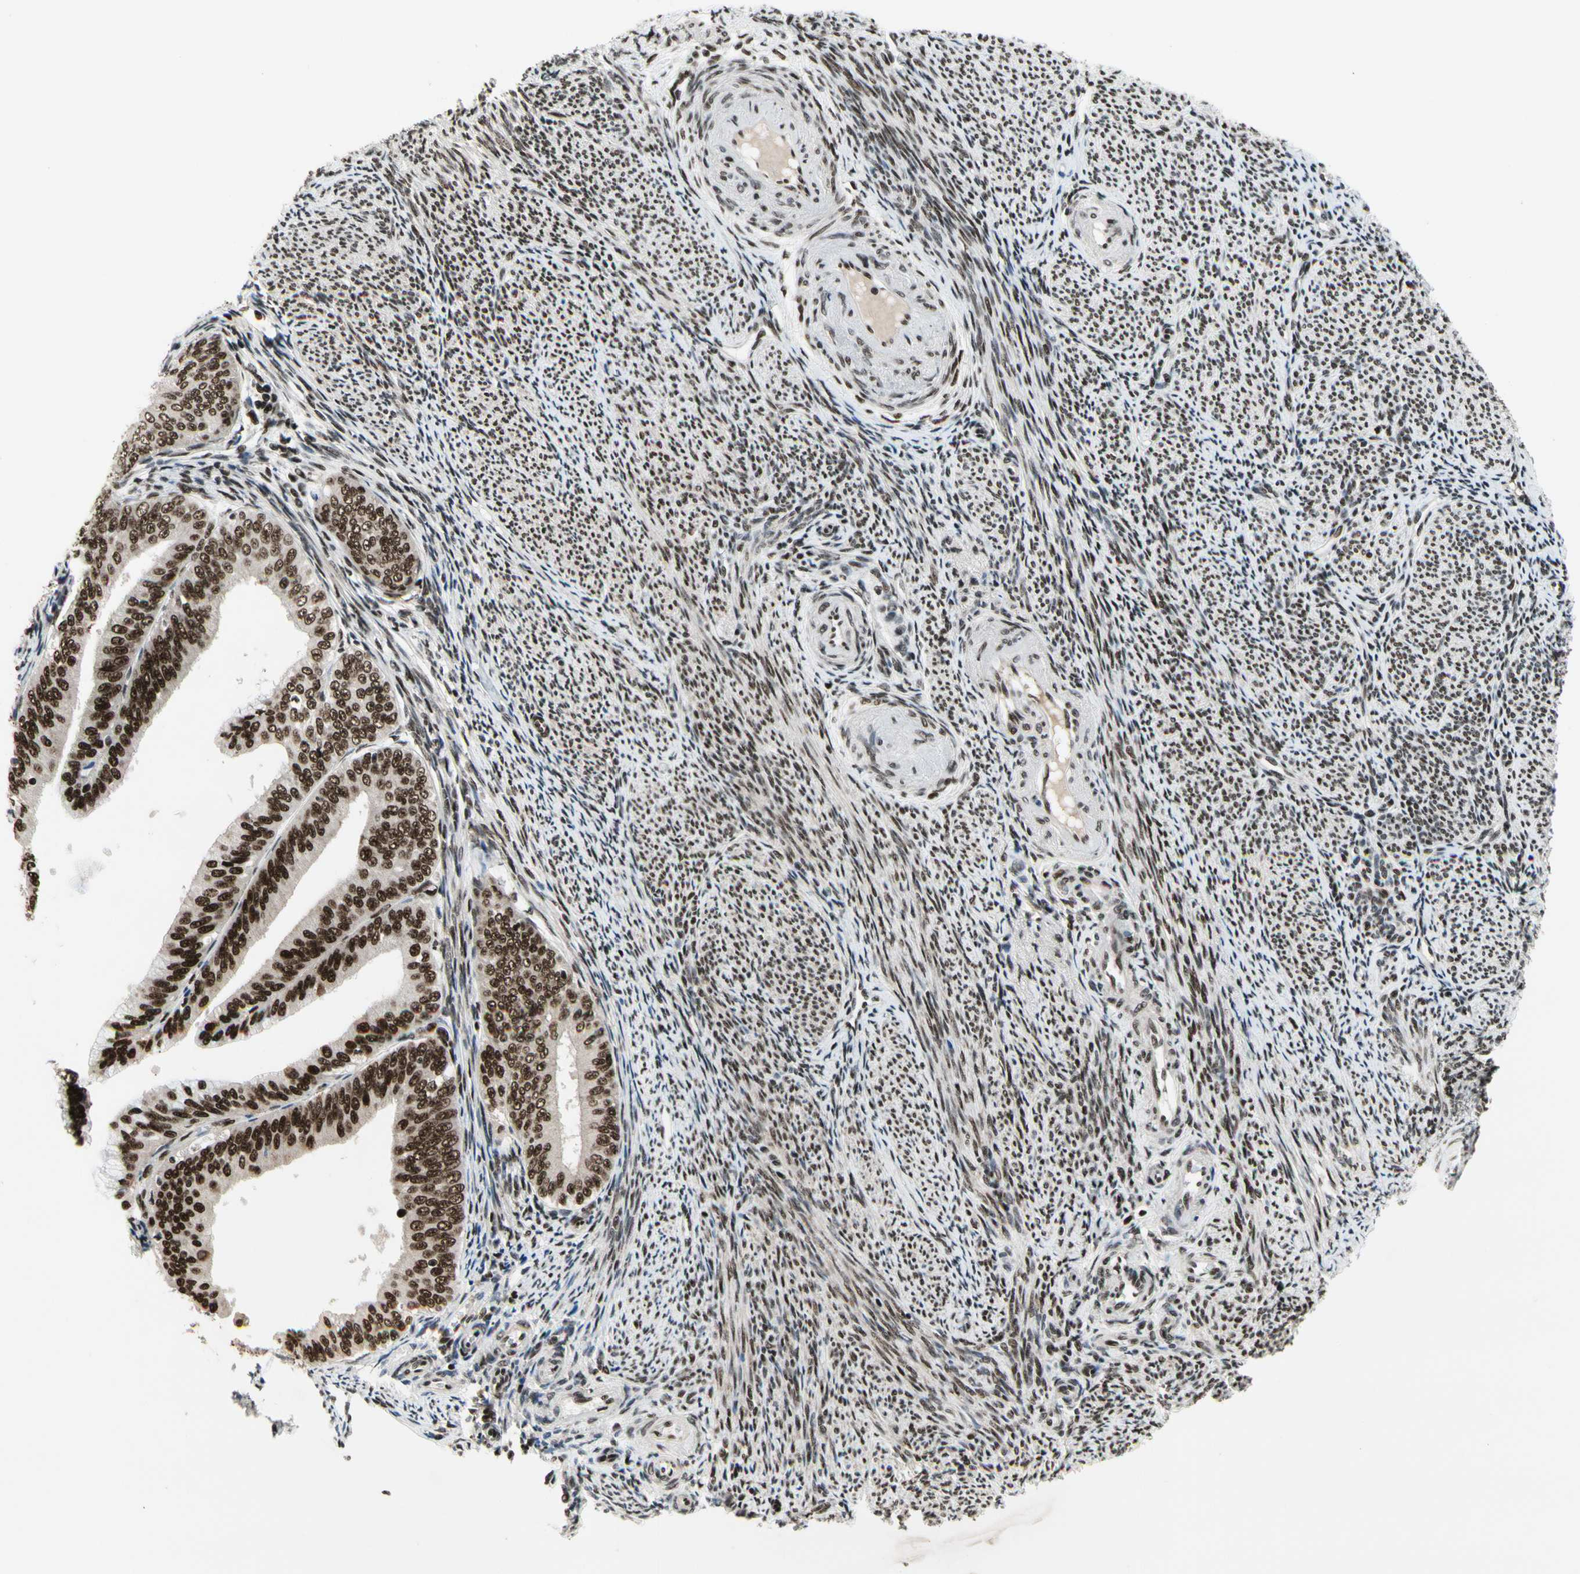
{"staining": {"intensity": "strong", "quantity": ">75%", "location": "nuclear"}, "tissue": "endometrial cancer", "cell_type": "Tumor cells", "image_type": "cancer", "snomed": [{"axis": "morphology", "description": "Adenocarcinoma, NOS"}, {"axis": "topography", "description": "Endometrium"}], "caption": "IHC micrograph of neoplastic tissue: human endometrial adenocarcinoma stained using IHC demonstrates high levels of strong protein expression localized specifically in the nuclear of tumor cells, appearing as a nuclear brown color.", "gene": "SRSF11", "patient": {"sex": "female", "age": 63}}